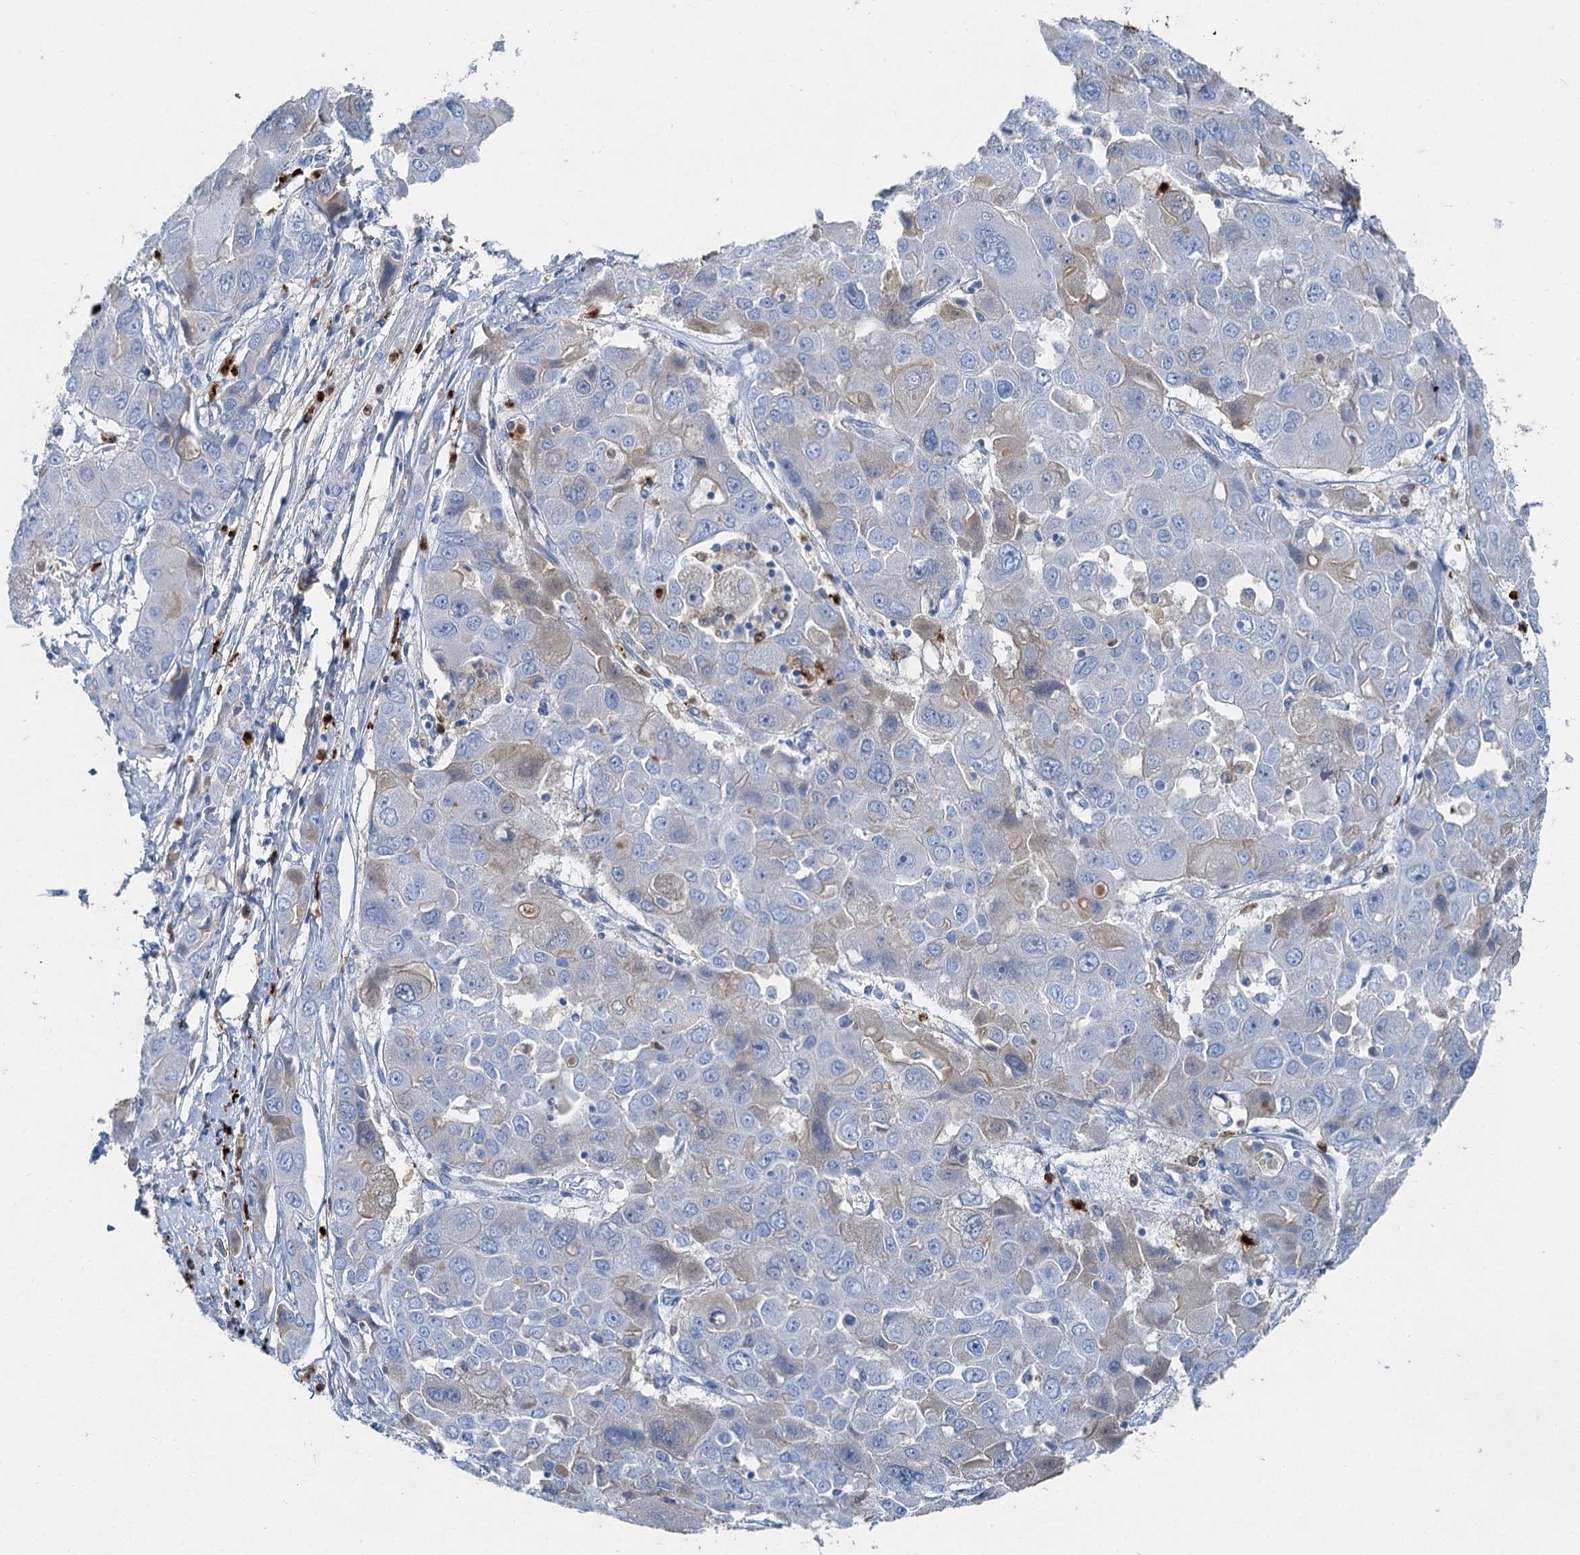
{"staining": {"intensity": "negative", "quantity": "none", "location": "none"}, "tissue": "liver cancer", "cell_type": "Tumor cells", "image_type": "cancer", "snomed": [{"axis": "morphology", "description": "Cholangiocarcinoma"}, {"axis": "topography", "description": "Liver"}], "caption": "The micrograph shows no staining of tumor cells in liver cancer (cholangiocarcinoma). (DAB IHC visualized using brightfield microscopy, high magnification).", "gene": "OTOA", "patient": {"sex": "male", "age": 67}}